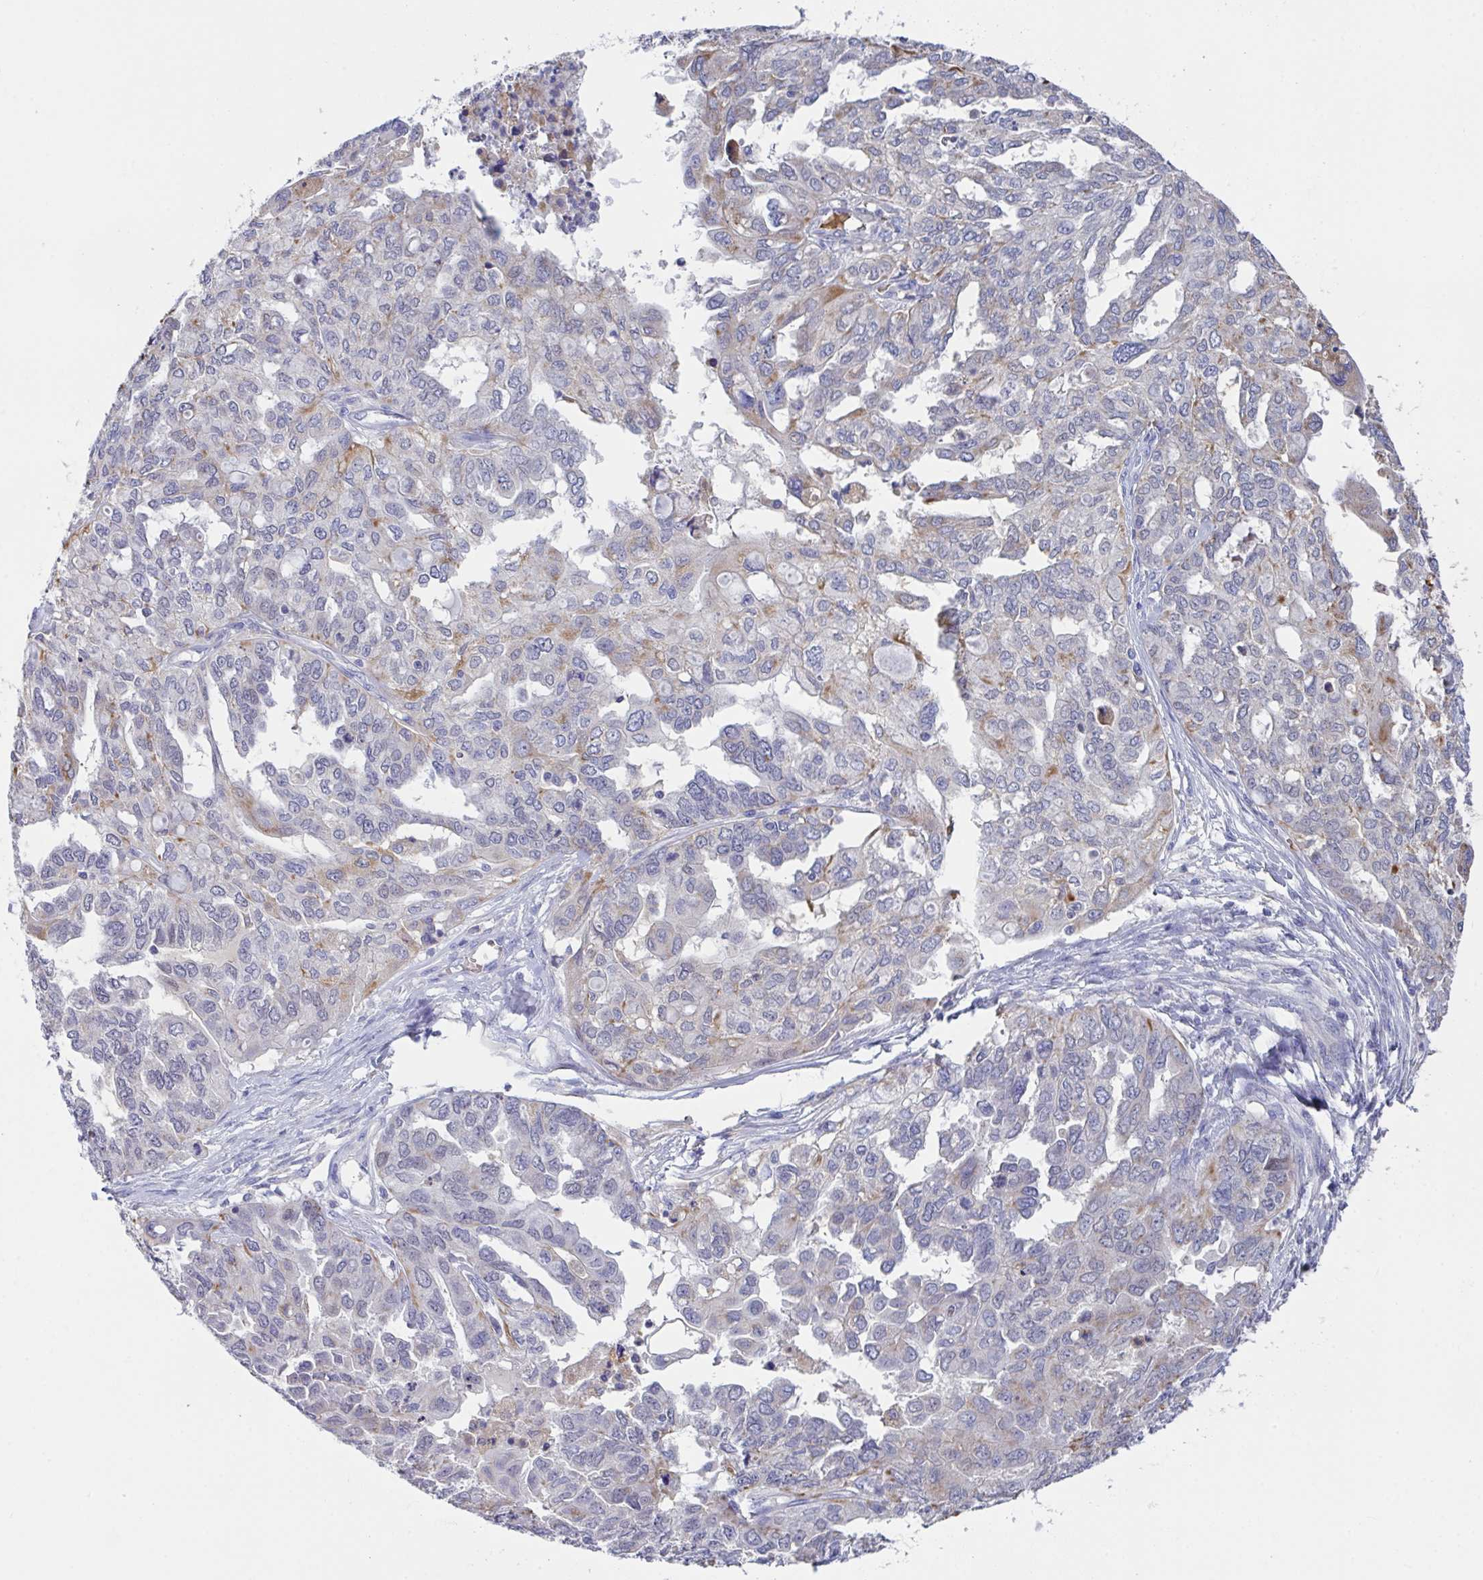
{"staining": {"intensity": "negative", "quantity": "none", "location": "none"}, "tissue": "ovarian cancer", "cell_type": "Tumor cells", "image_type": "cancer", "snomed": [{"axis": "morphology", "description": "Cystadenocarcinoma, serous, NOS"}, {"axis": "topography", "description": "Ovary"}], "caption": "This is a micrograph of immunohistochemistry staining of ovarian cancer, which shows no positivity in tumor cells. (DAB immunohistochemistry (IHC), high magnification).", "gene": "TFAP2C", "patient": {"sex": "female", "age": 53}}